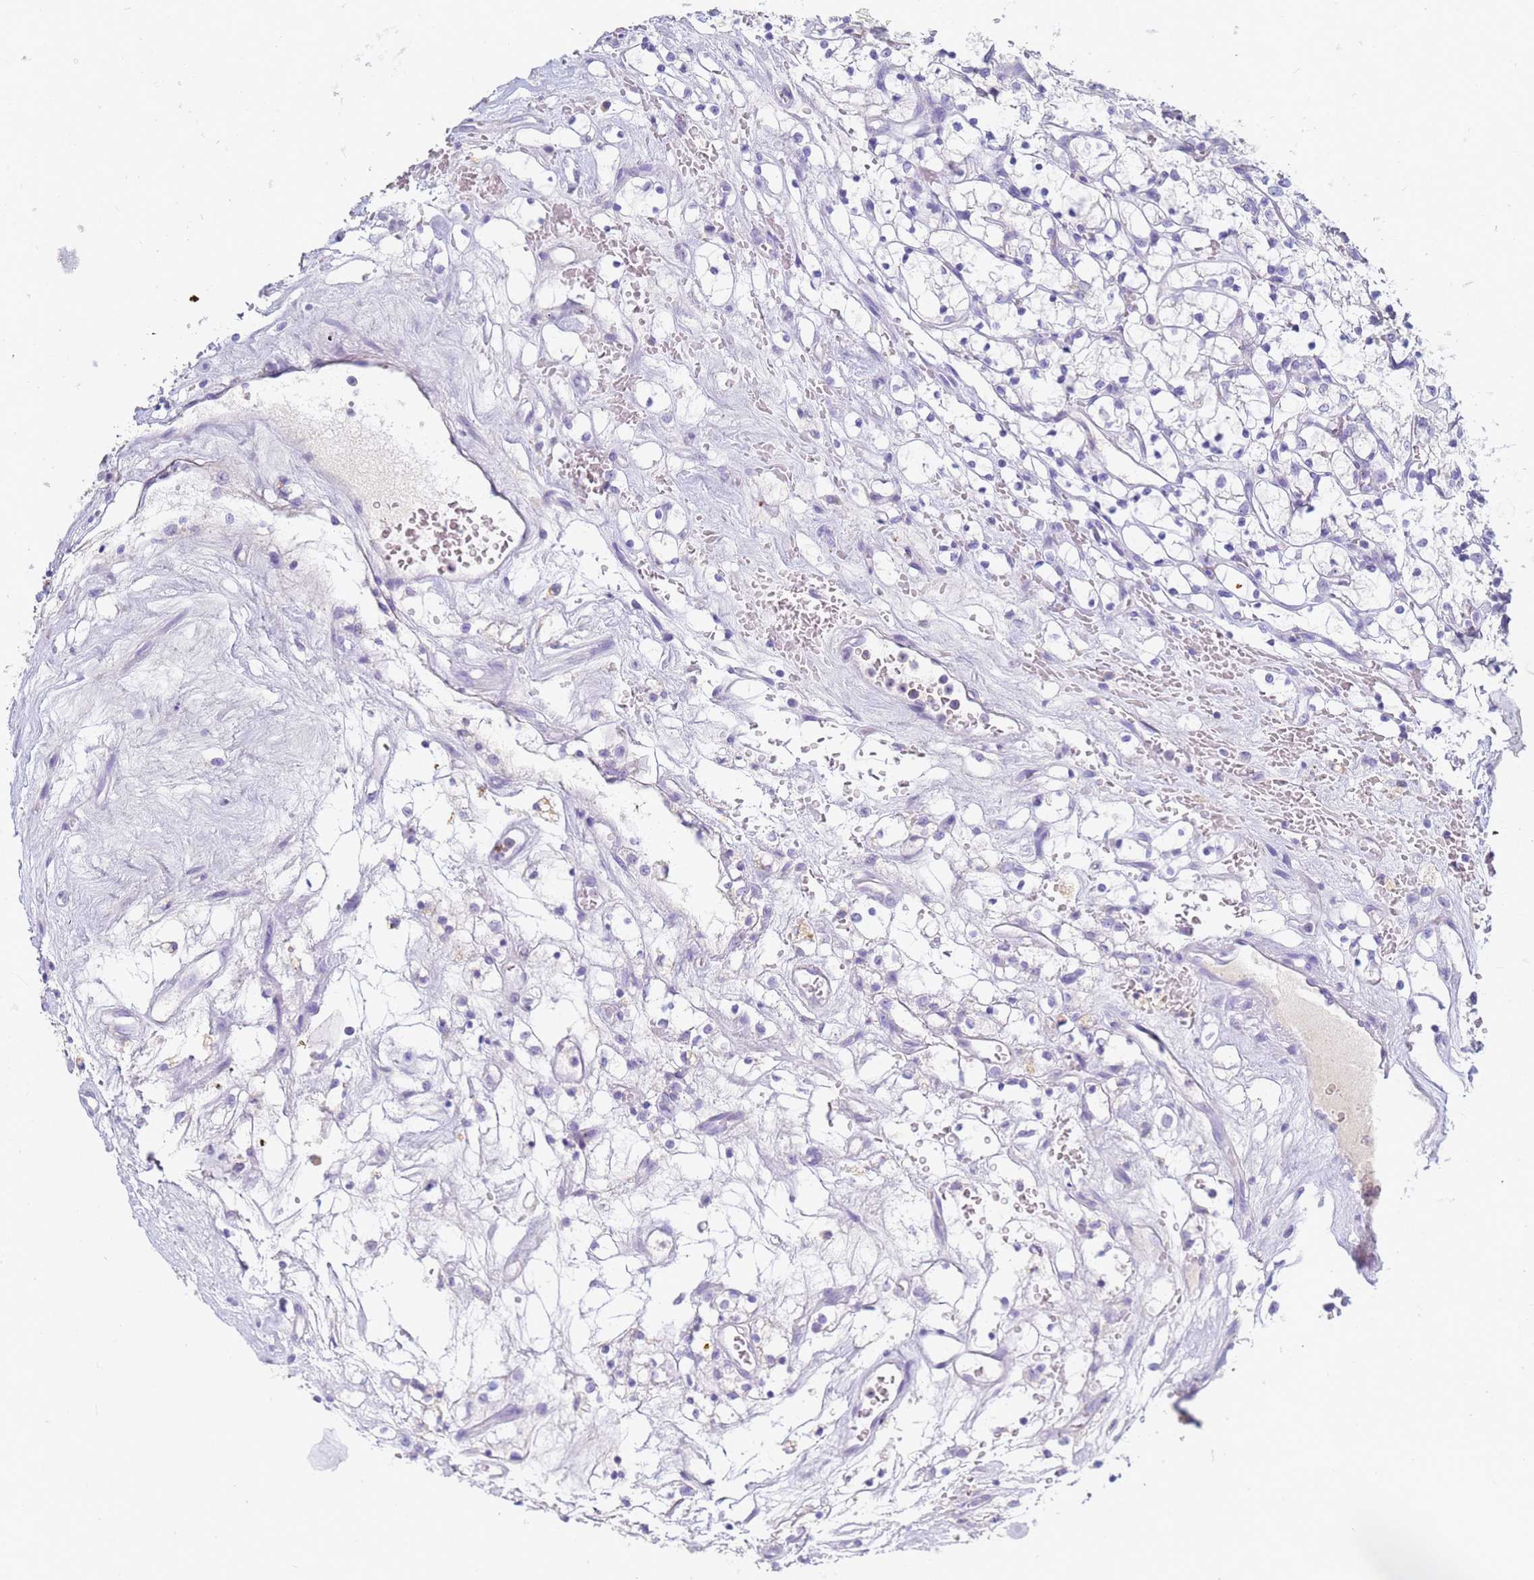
{"staining": {"intensity": "negative", "quantity": "none", "location": "none"}, "tissue": "renal cancer", "cell_type": "Tumor cells", "image_type": "cancer", "snomed": [{"axis": "morphology", "description": "Adenocarcinoma, NOS"}, {"axis": "topography", "description": "Kidney"}], "caption": "A high-resolution photomicrograph shows immunohistochemistry staining of renal cancer, which shows no significant positivity in tumor cells.", "gene": "B3GNT8", "patient": {"sex": "female", "age": 69}}